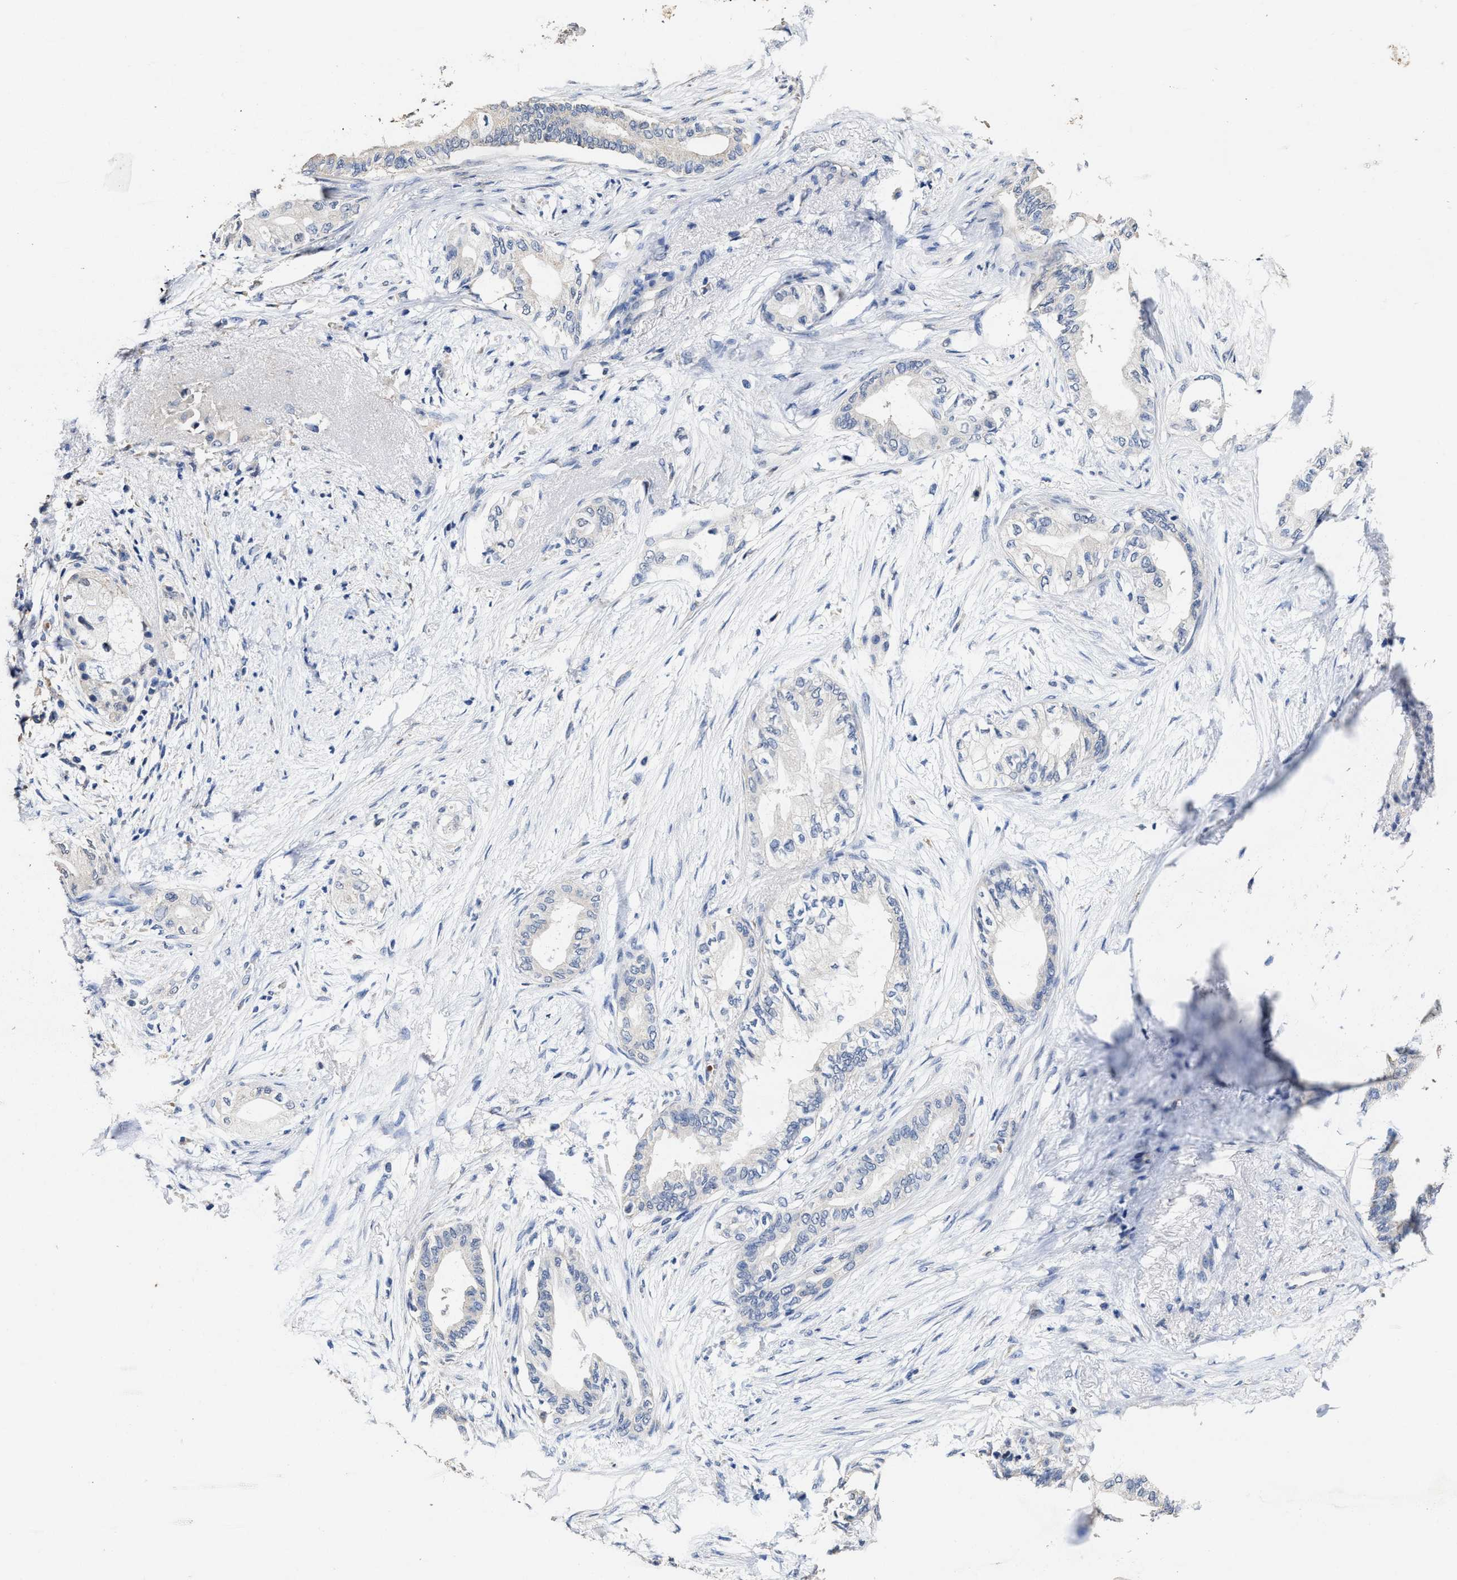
{"staining": {"intensity": "negative", "quantity": "none", "location": "none"}, "tissue": "pancreatic cancer", "cell_type": "Tumor cells", "image_type": "cancer", "snomed": [{"axis": "morphology", "description": "Normal tissue, NOS"}, {"axis": "morphology", "description": "Adenocarcinoma, NOS"}, {"axis": "topography", "description": "Pancreas"}, {"axis": "topography", "description": "Duodenum"}], "caption": "DAB (3,3'-diaminobenzidine) immunohistochemical staining of human pancreatic adenocarcinoma demonstrates no significant staining in tumor cells. The staining was performed using DAB (3,3'-diaminobenzidine) to visualize the protein expression in brown, while the nuclei were stained in blue with hematoxylin (Magnification: 20x).", "gene": "ZFAT", "patient": {"sex": "female", "age": 60}}